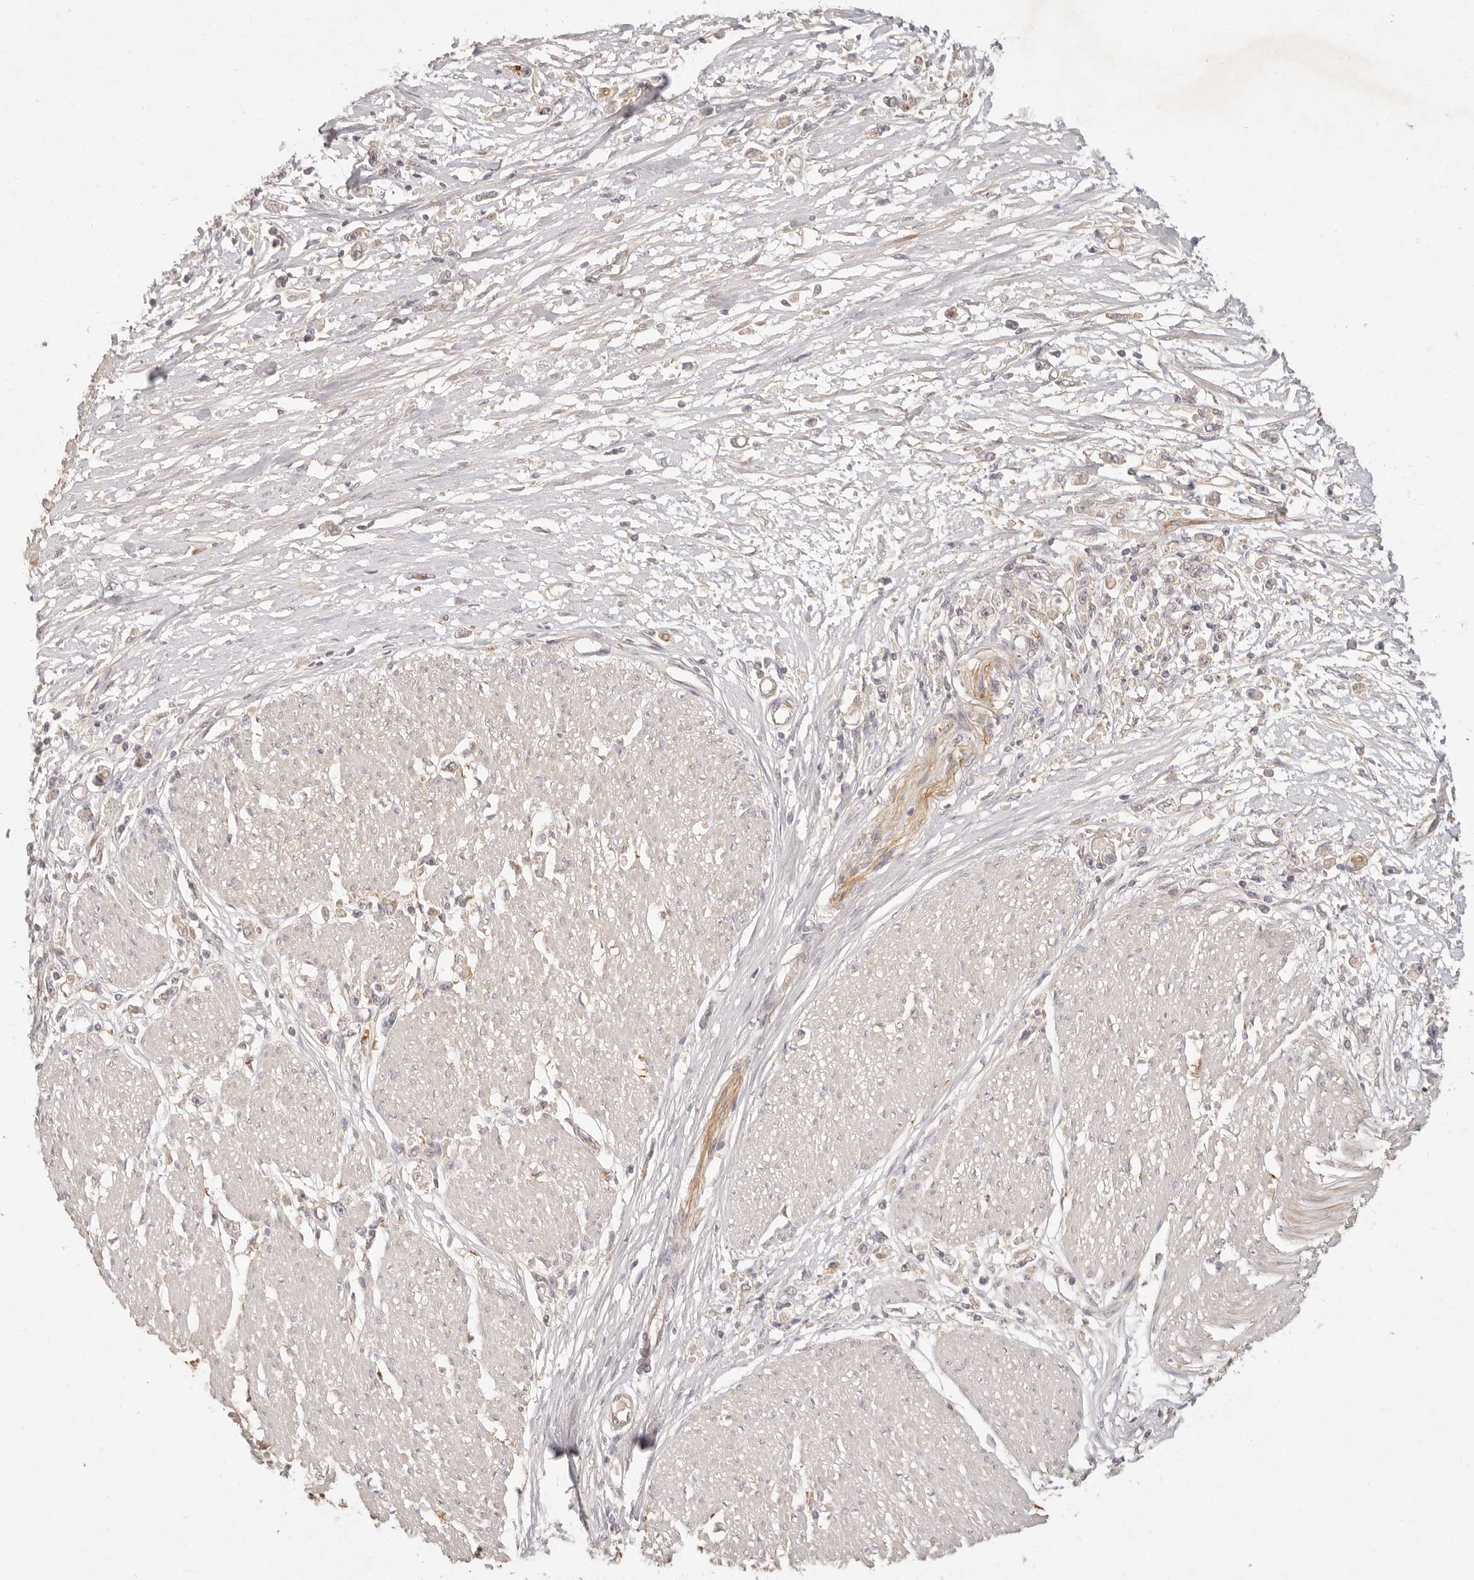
{"staining": {"intensity": "negative", "quantity": "none", "location": "none"}, "tissue": "stomach cancer", "cell_type": "Tumor cells", "image_type": "cancer", "snomed": [{"axis": "morphology", "description": "Adenocarcinoma, NOS"}, {"axis": "topography", "description": "Stomach"}], "caption": "Photomicrograph shows no significant protein positivity in tumor cells of stomach adenocarcinoma.", "gene": "PPP1R3B", "patient": {"sex": "female", "age": 59}}